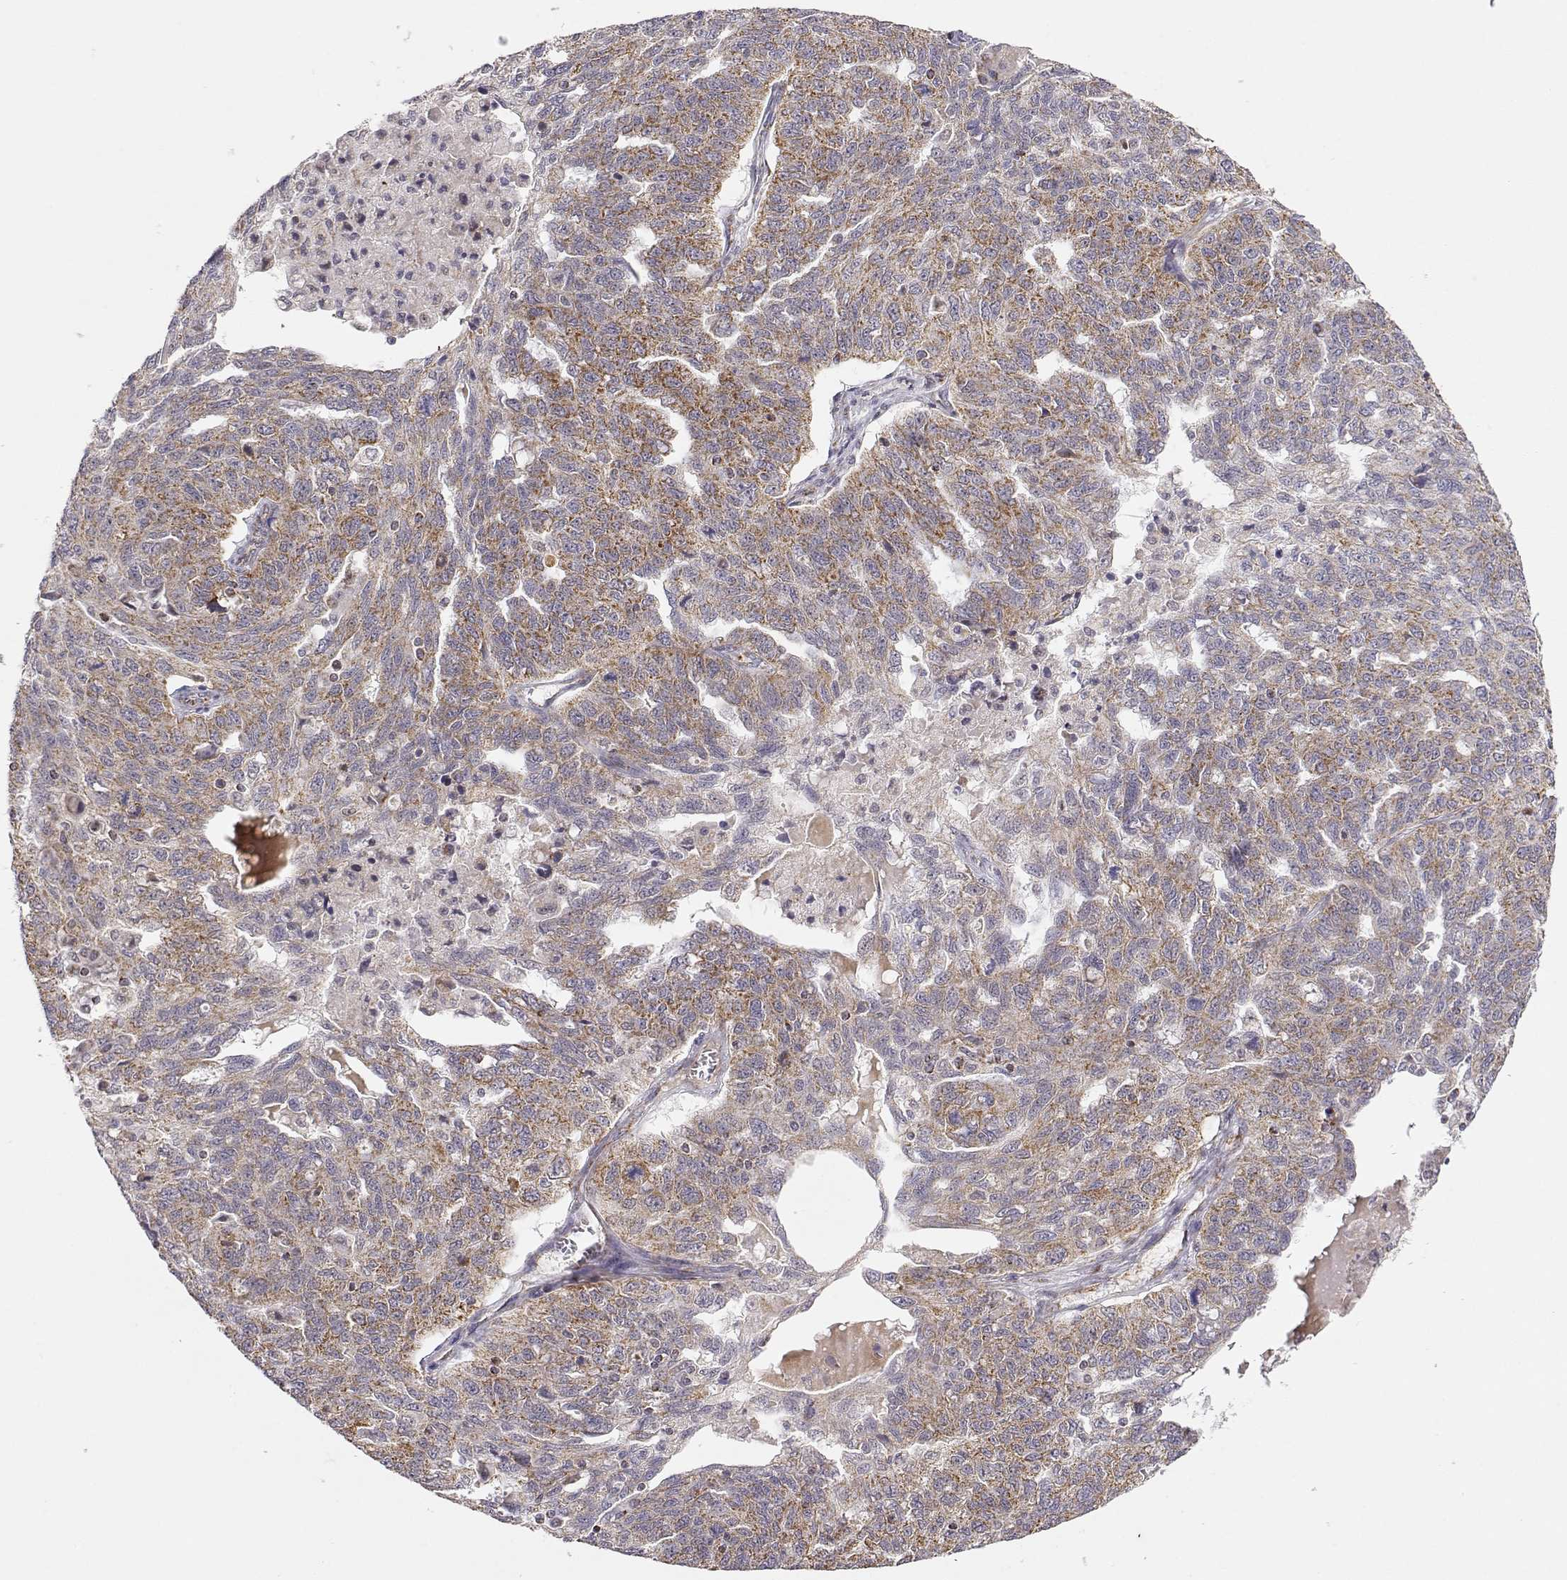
{"staining": {"intensity": "moderate", "quantity": "25%-75%", "location": "cytoplasmic/membranous"}, "tissue": "ovarian cancer", "cell_type": "Tumor cells", "image_type": "cancer", "snomed": [{"axis": "morphology", "description": "Cystadenocarcinoma, serous, NOS"}, {"axis": "topography", "description": "Ovary"}], "caption": "Moderate cytoplasmic/membranous staining for a protein is identified in about 25%-75% of tumor cells of ovarian cancer (serous cystadenocarcinoma) using IHC.", "gene": "EXOG", "patient": {"sex": "female", "age": 71}}